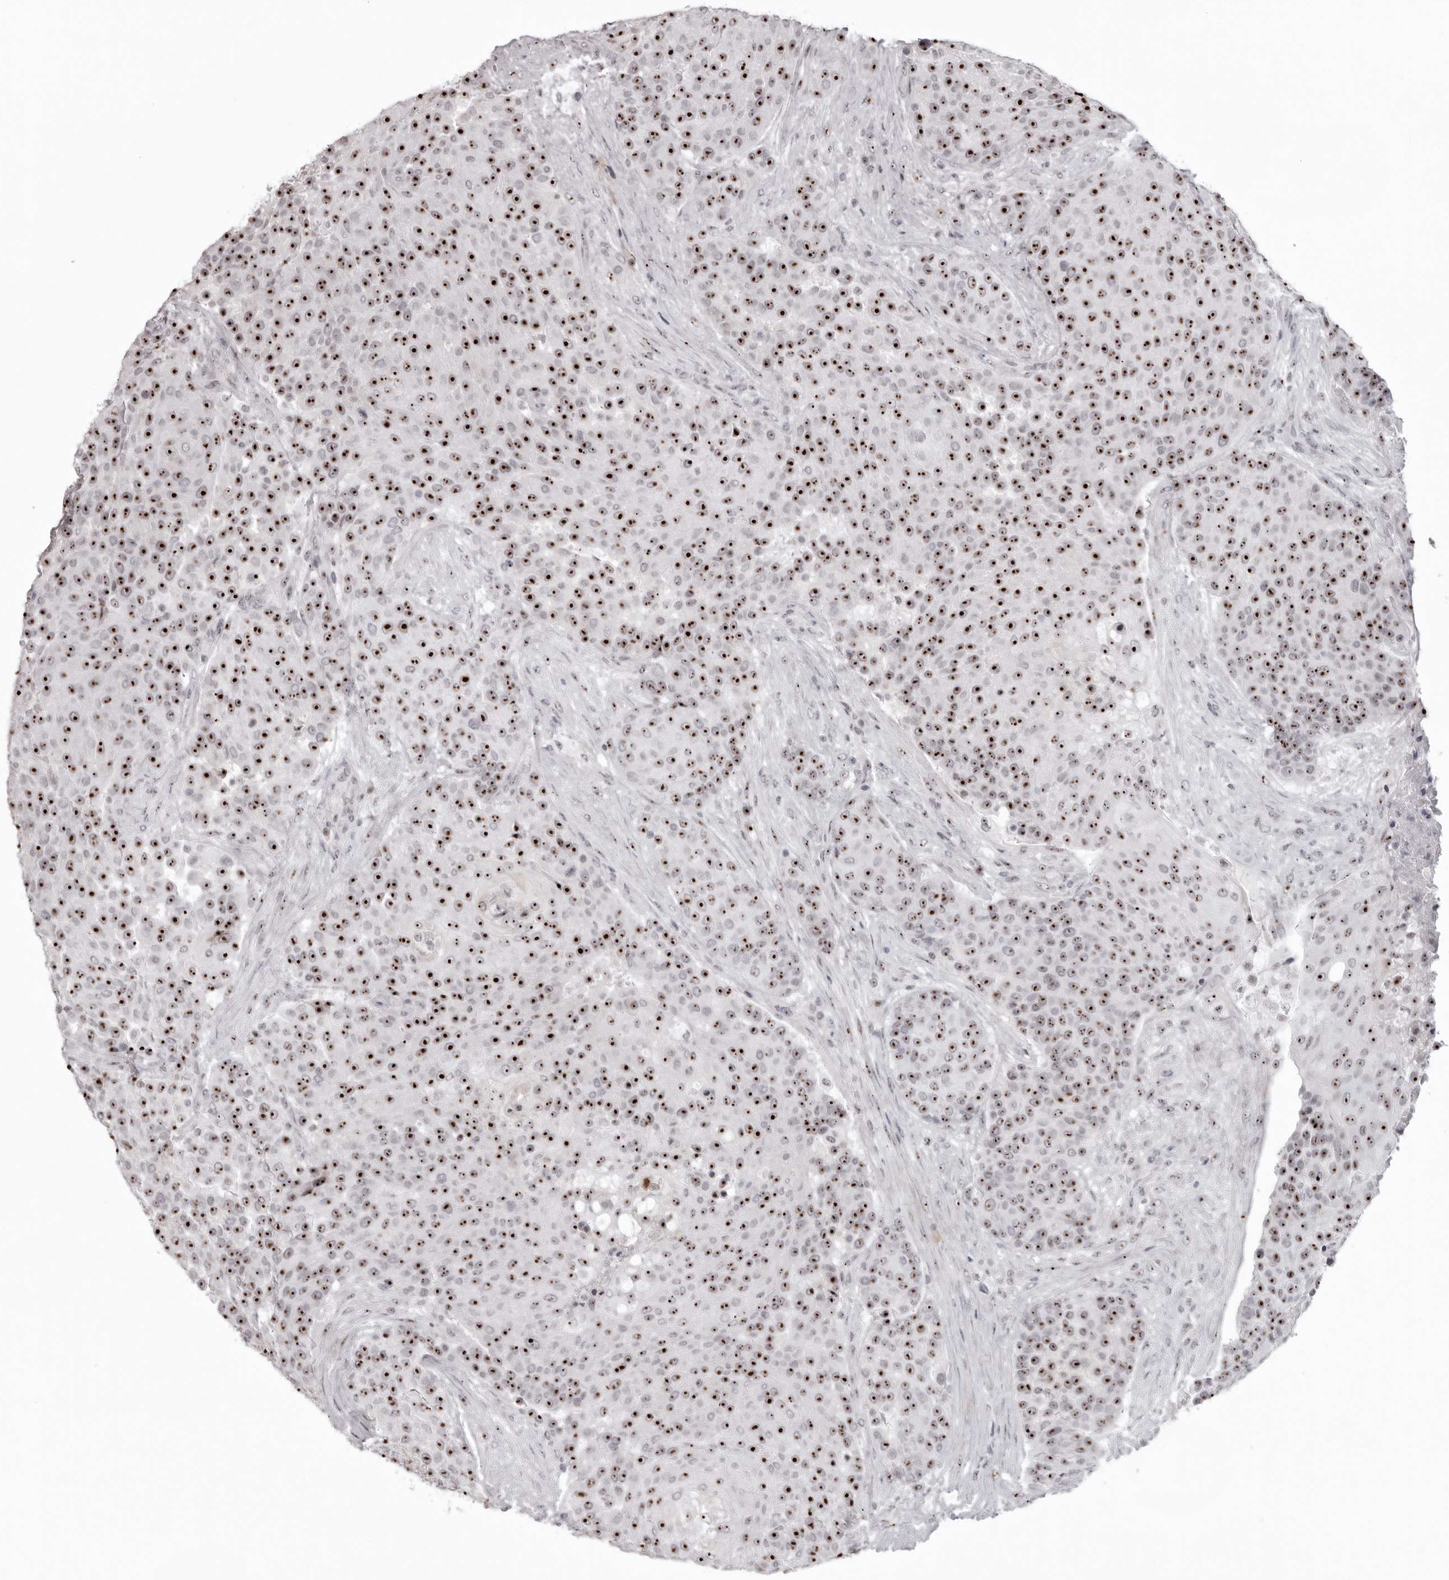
{"staining": {"intensity": "strong", "quantity": ">75%", "location": "nuclear"}, "tissue": "urothelial cancer", "cell_type": "Tumor cells", "image_type": "cancer", "snomed": [{"axis": "morphology", "description": "Urothelial carcinoma, High grade"}, {"axis": "topography", "description": "Urinary bladder"}], "caption": "Immunohistochemistry of urothelial carcinoma (high-grade) demonstrates high levels of strong nuclear positivity in approximately >75% of tumor cells.", "gene": "HELZ", "patient": {"sex": "female", "age": 63}}